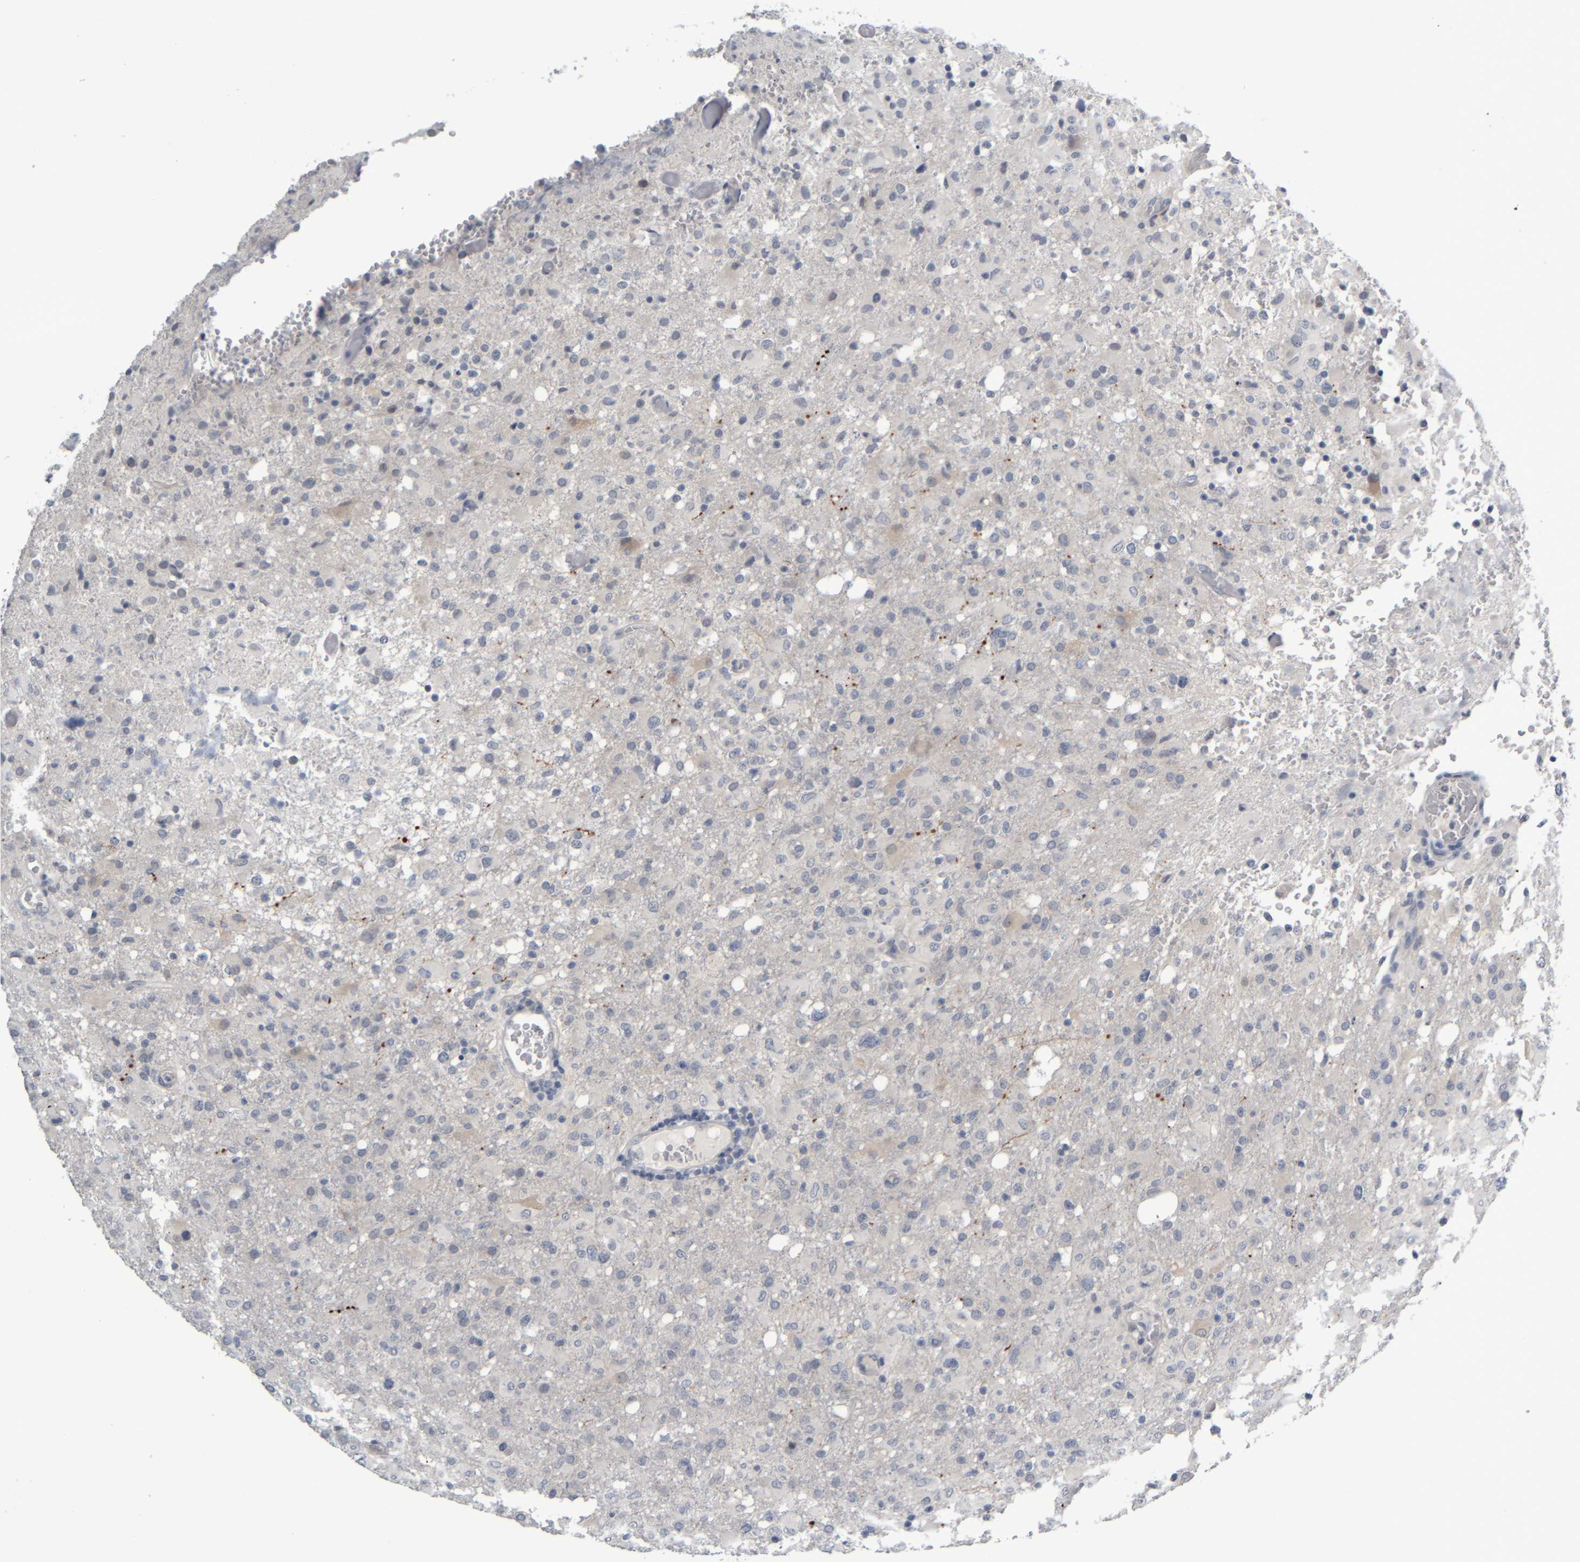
{"staining": {"intensity": "negative", "quantity": "none", "location": "none"}, "tissue": "glioma", "cell_type": "Tumor cells", "image_type": "cancer", "snomed": [{"axis": "morphology", "description": "Glioma, malignant, High grade"}, {"axis": "topography", "description": "Brain"}], "caption": "Tumor cells show no significant positivity in high-grade glioma (malignant).", "gene": "COL14A1", "patient": {"sex": "female", "age": 57}}